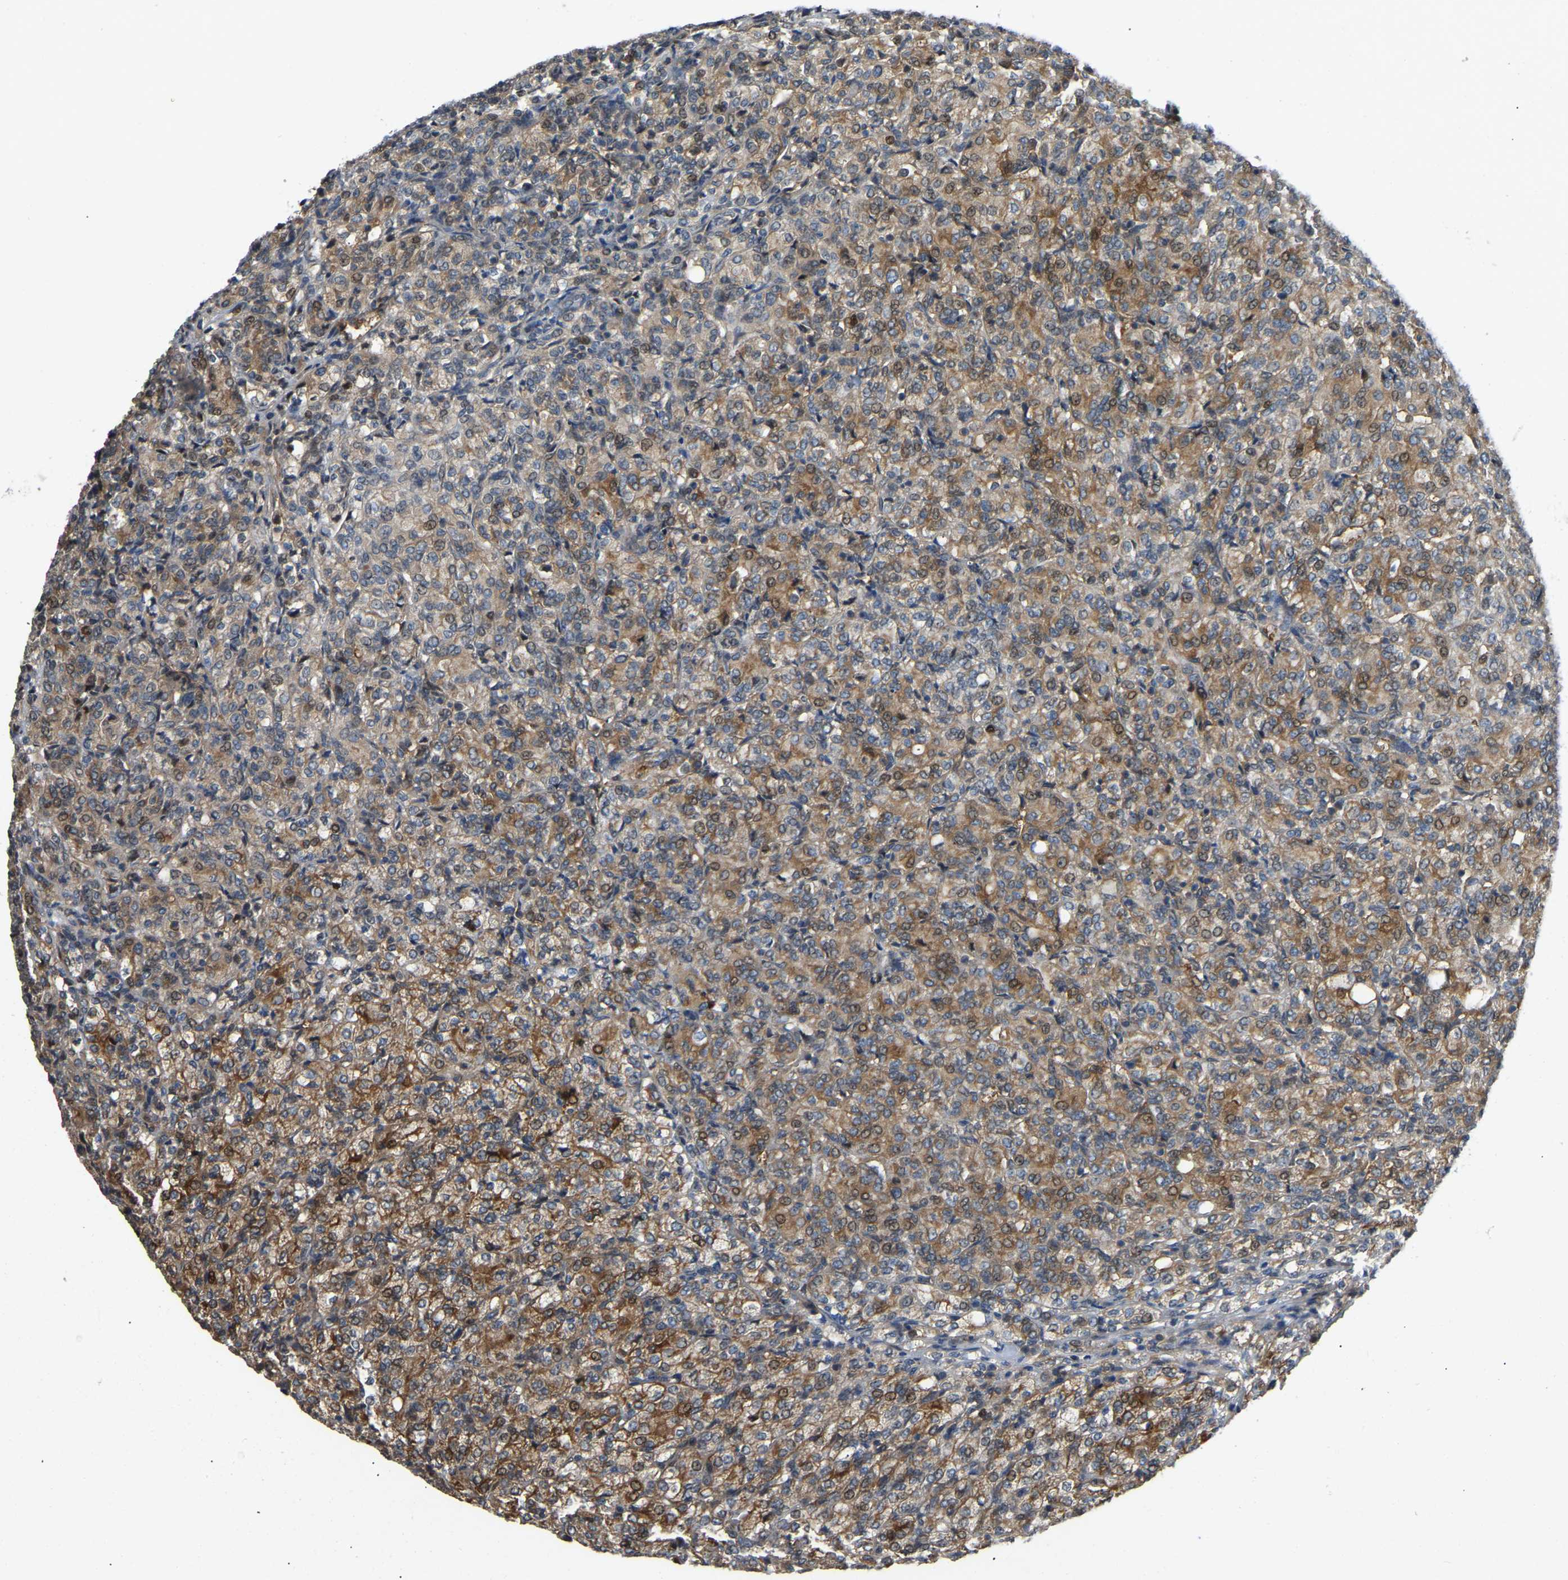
{"staining": {"intensity": "moderate", "quantity": ">75%", "location": "cytoplasmic/membranous"}, "tissue": "renal cancer", "cell_type": "Tumor cells", "image_type": "cancer", "snomed": [{"axis": "morphology", "description": "Adenocarcinoma, NOS"}, {"axis": "topography", "description": "Kidney"}], "caption": "IHC (DAB (3,3'-diaminobenzidine)) staining of human adenocarcinoma (renal) displays moderate cytoplasmic/membranous protein positivity in about >75% of tumor cells. The protein is stained brown, and the nuclei are stained in blue (DAB IHC with brightfield microscopy, high magnification).", "gene": "C21orf91", "patient": {"sex": "male", "age": 77}}